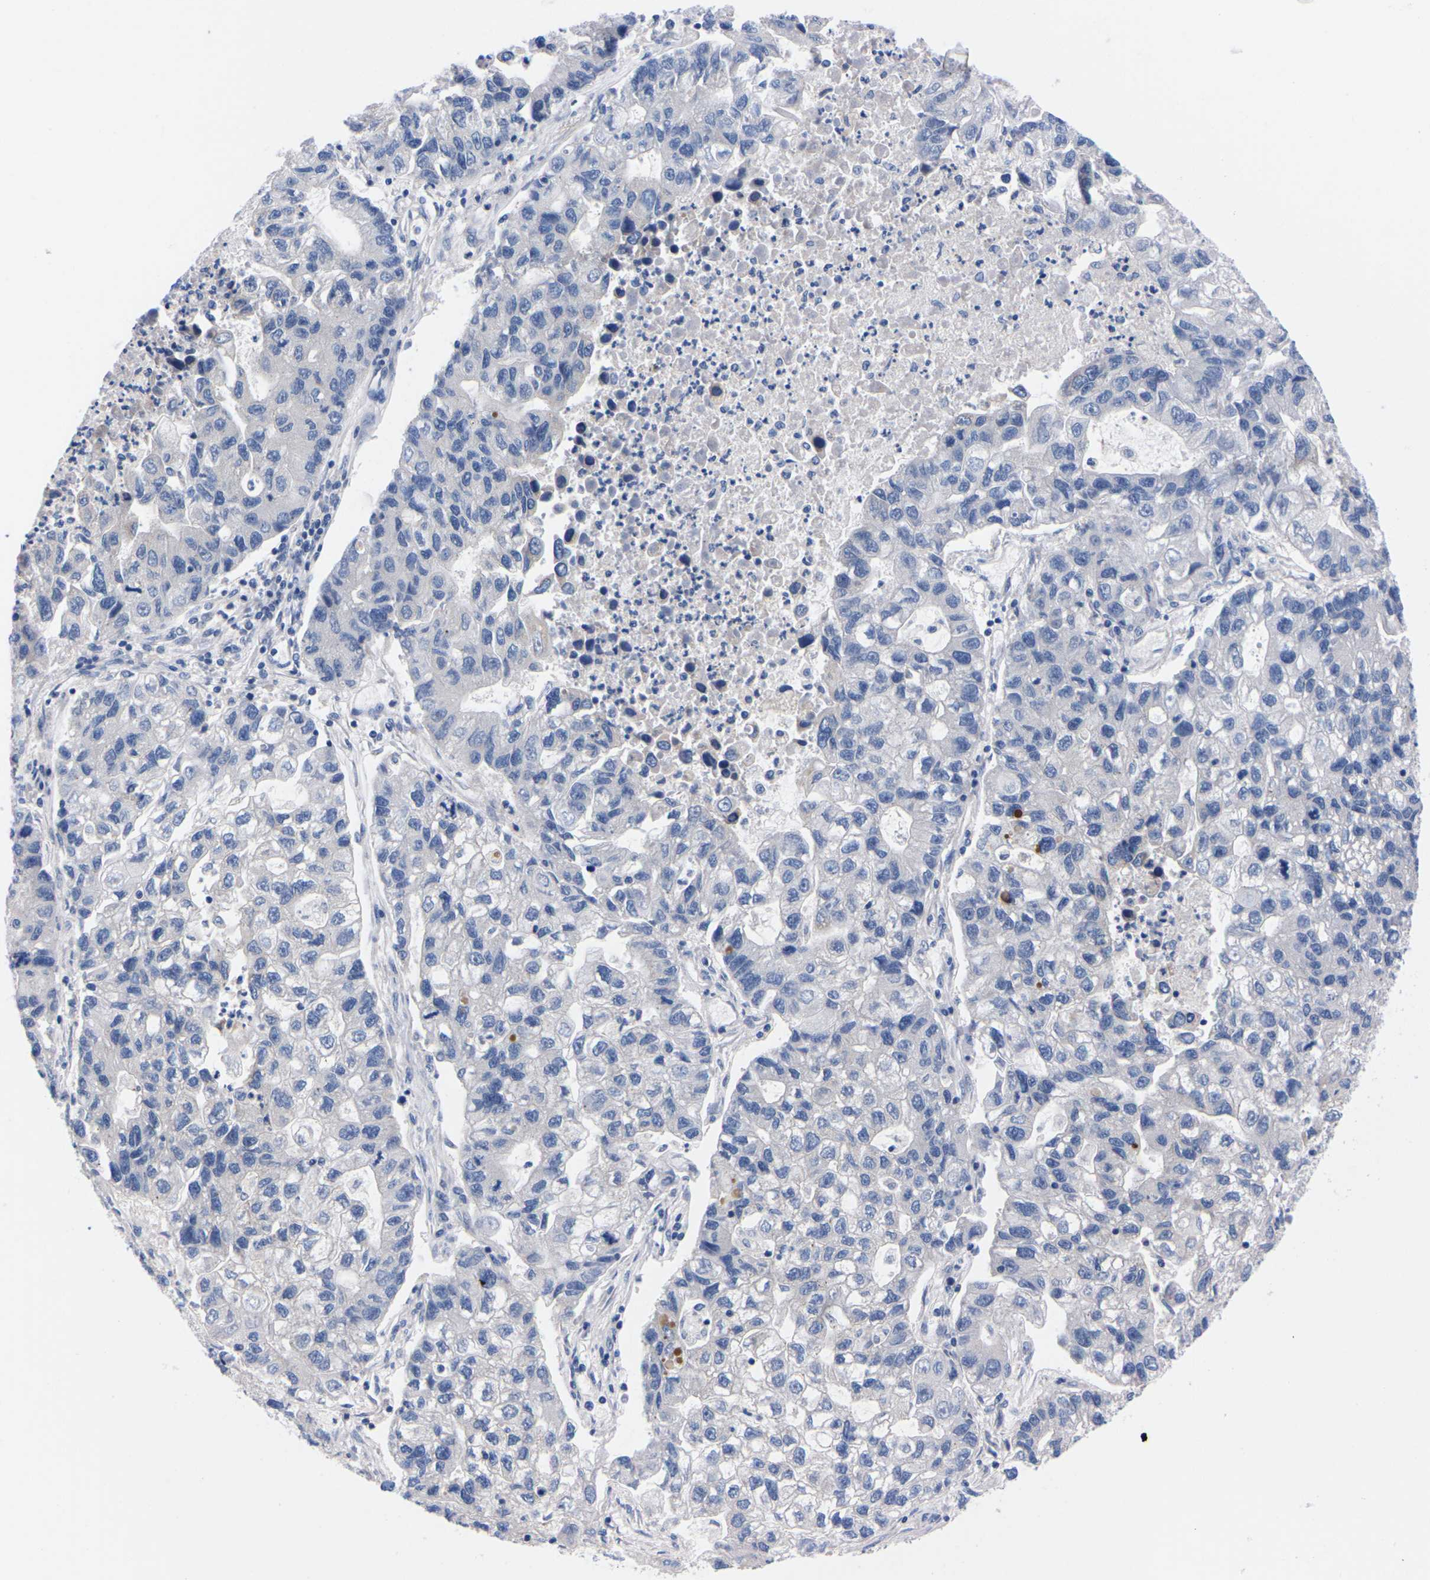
{"staining": {"intensity": "negative", "quantity": "none", "location": "none"}, "tissue": "lung cancer", "cell_type": "Tumor cells", "image_type": "cancer", "snomed": [{"axis": "morphology", "description": "Adenocarcinoma, NOS"}, {"axis": "topography", "description": "Lung"}], "caption": "Immunohistochemistry (IHC) photomicrograph of neoplastic tissue: adenocarcinoma (lung) stained with DAB shows no significant protein positivity in tumor cells. (Brightfield microscopy of DAB immunohistochemistry (IHC) at high magnification).", "gene": "FAM210A", "patient": {"sex": "female", "age": 51}}